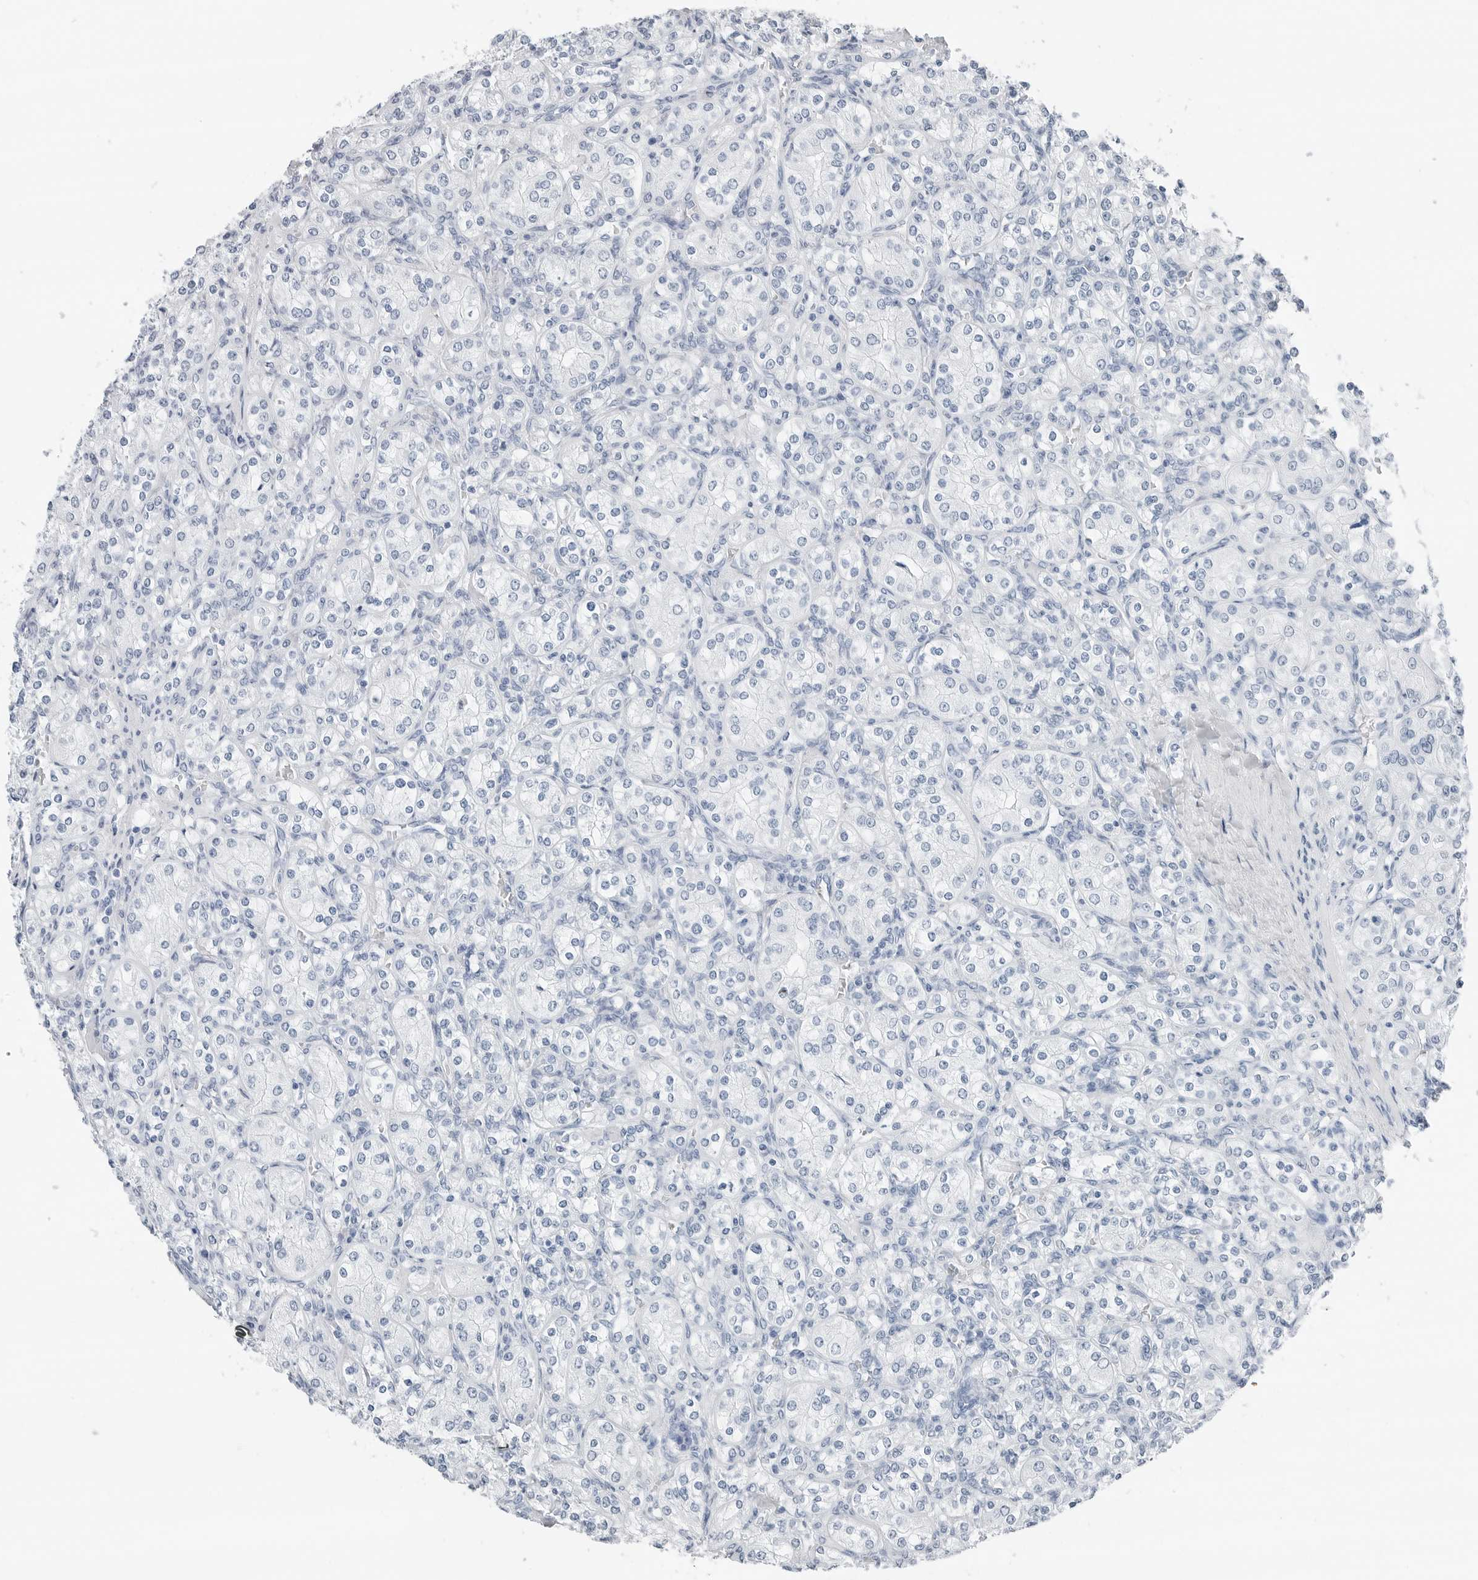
{"staining": {"intensity": "negative", "quantity": "none", "location": "none"}, "tissue": "renal cancer", "cell_type": "Tumor cells", "image_type": "cancer", "snomed": [{"axis": "morphology", "description": "Adenocarcinoma, NOS"}, {"axis": "topography", "description": "Kidney"}], "caption": "The IHC micrograph has no significant positivity in tumor cells of renal cancer tissue.", "gene": "SLPI", "patient": {"sex": "male", "age": 77}}